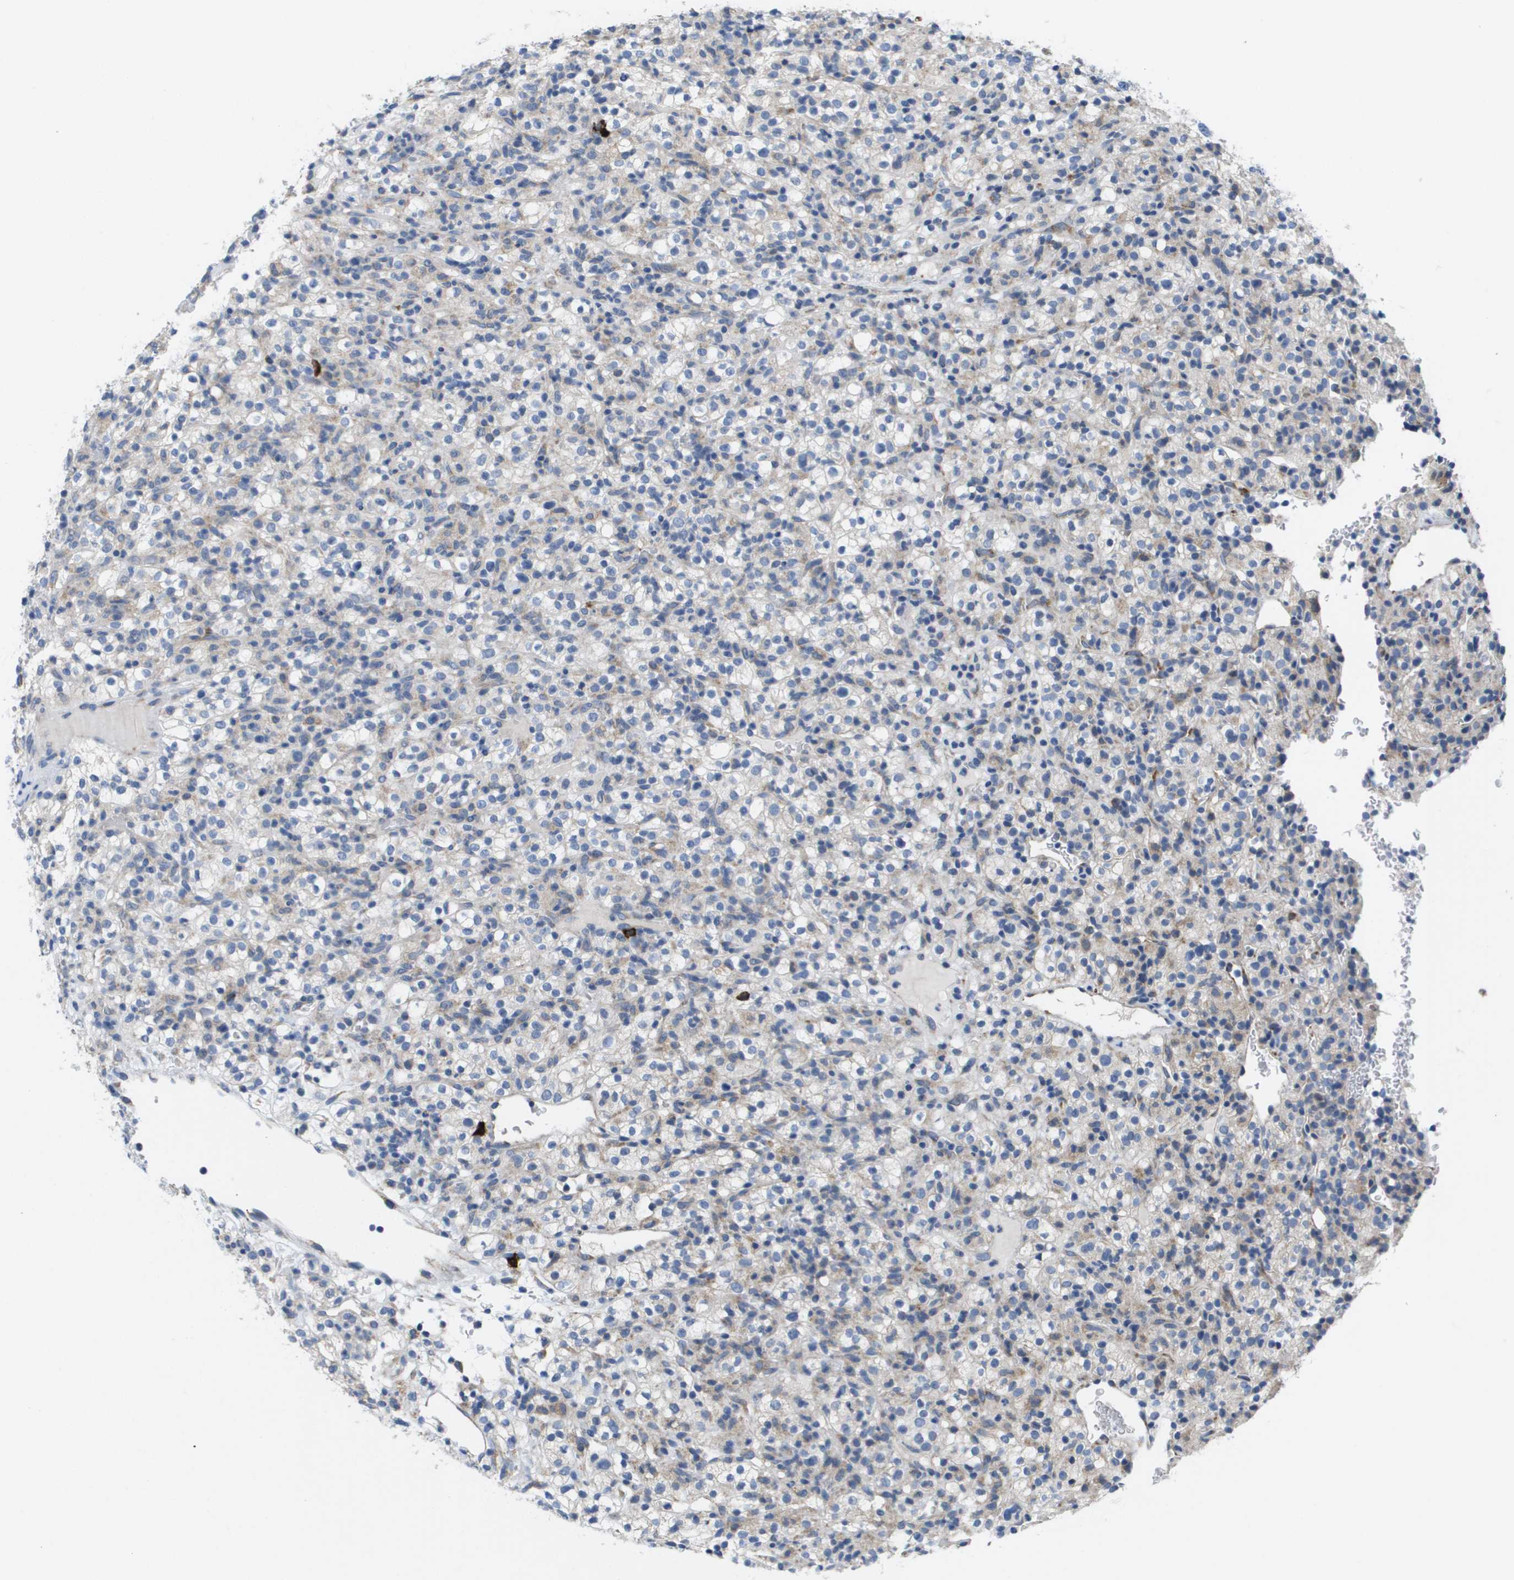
{"staining": {"intensity": "weak", "quantity": "<25%", "location": "cytoplasmic/membranous"}, "tissue": "renal cancer", "cell_type": "Tumor cells", "image_type": "cancer", "snomed": [{"axis": "morphology", "description": "Normal tissue, NOS"}, {"axis": "morphology", "description": "Adenocarcinoma, NOS"}, {"axis": "topography", "description": "Kidney"}], "caption": "This is an immunohistochemistry histopathology image of renal cancer. There is no staining in tumor cells.", "gene": "CD3G", "patient": {"sex": "female", "age": 72}}